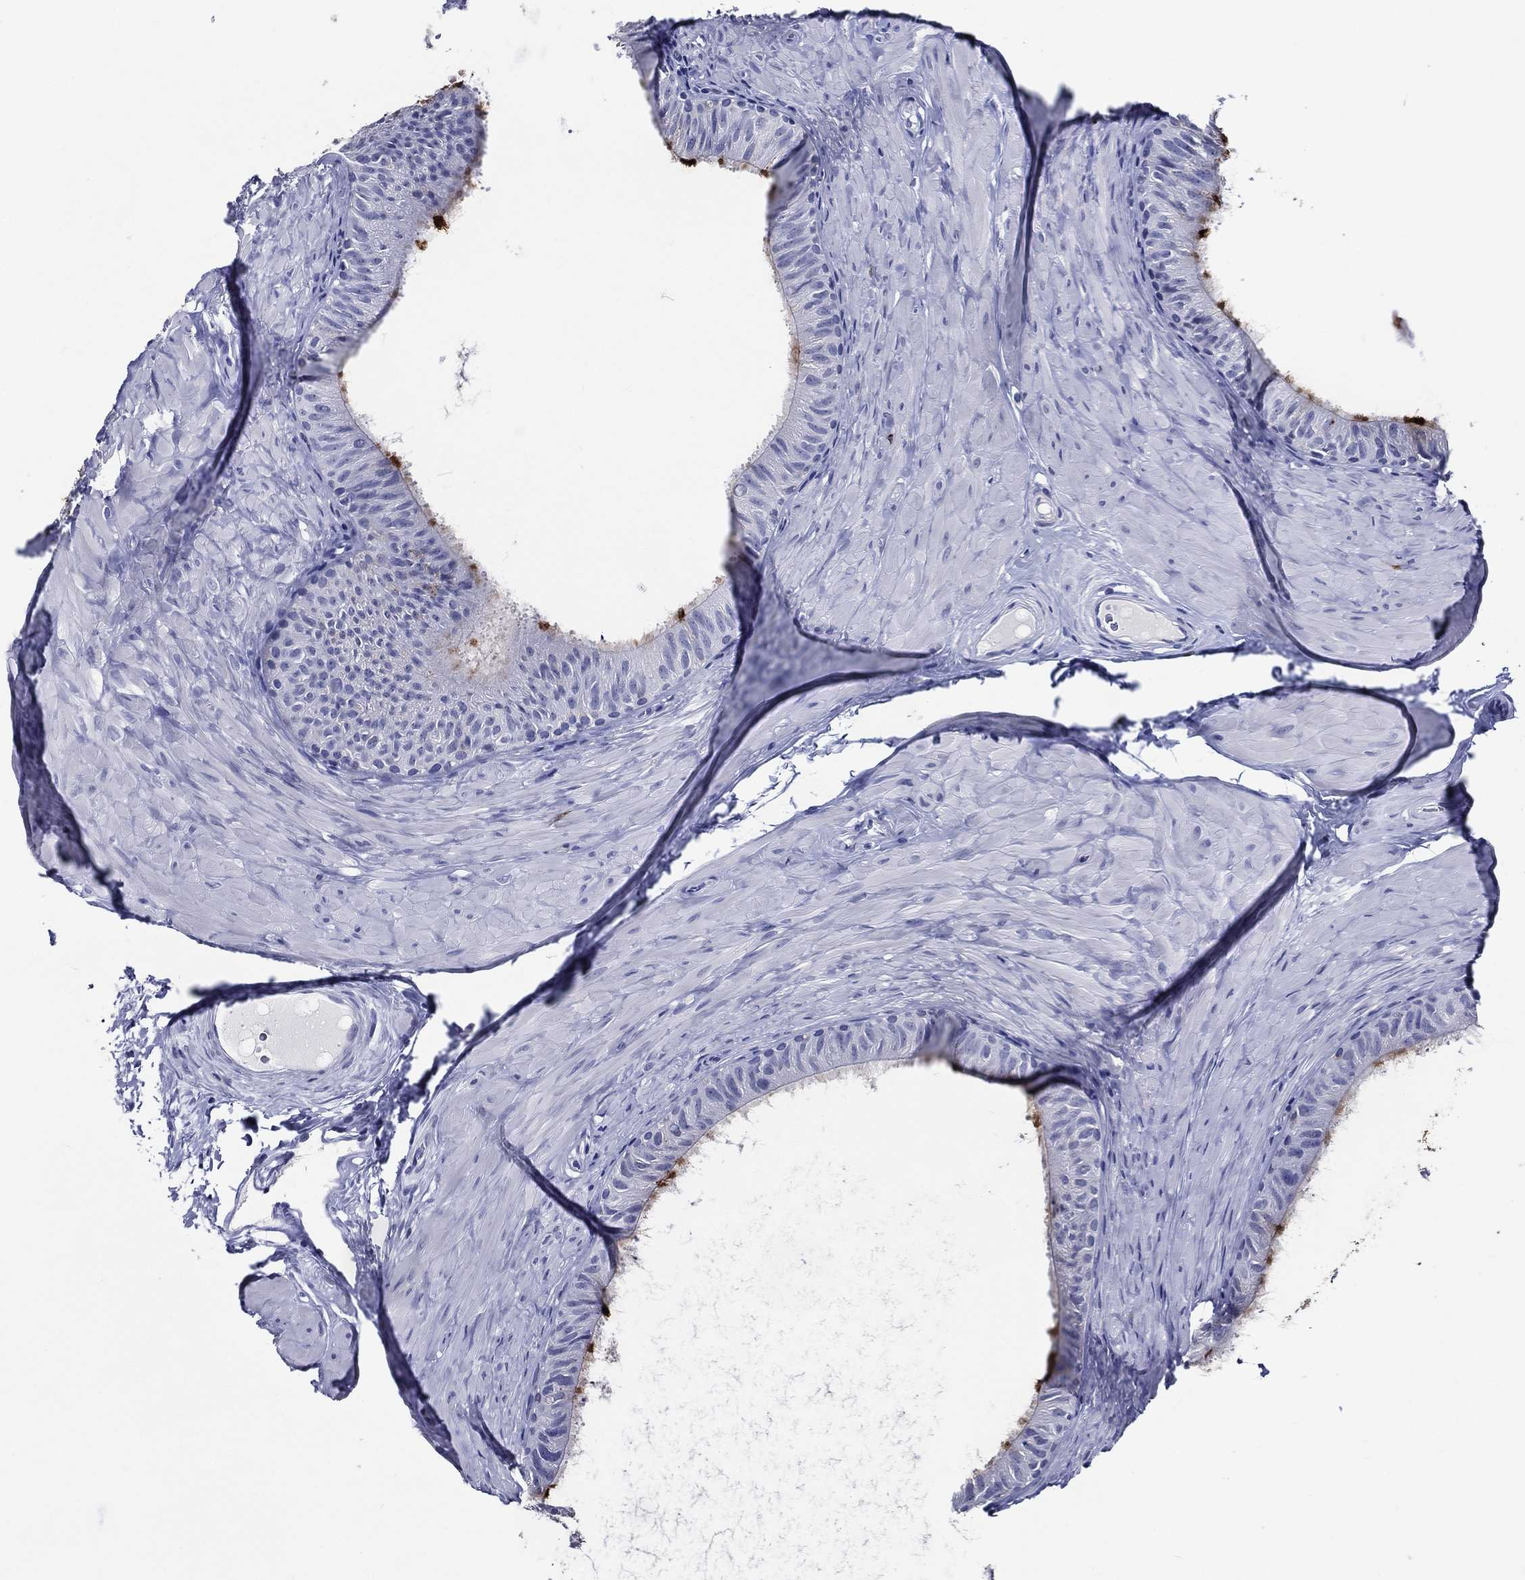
{"staining": {"intensity": "strong", "quantity": "<25%", "location": "cytoplasmic/membranous"}, "tissue": "epididymis", "cell_type": "Glandular cells", "image_type": "normal", "snomed": [{"axis": "morphology", "description": "Normal tissue, NOS"}, {"axis": "topography", "description": "Epididymis"}], "caption": "The image demonstrates immunohistochemical staining of benign epididymis. There is strong cytoplasmic/membranous positivity is present in approximately <25% of glandular cells.", "gene": "ACE2", "patient": {"sex": "male", "age": 34}}